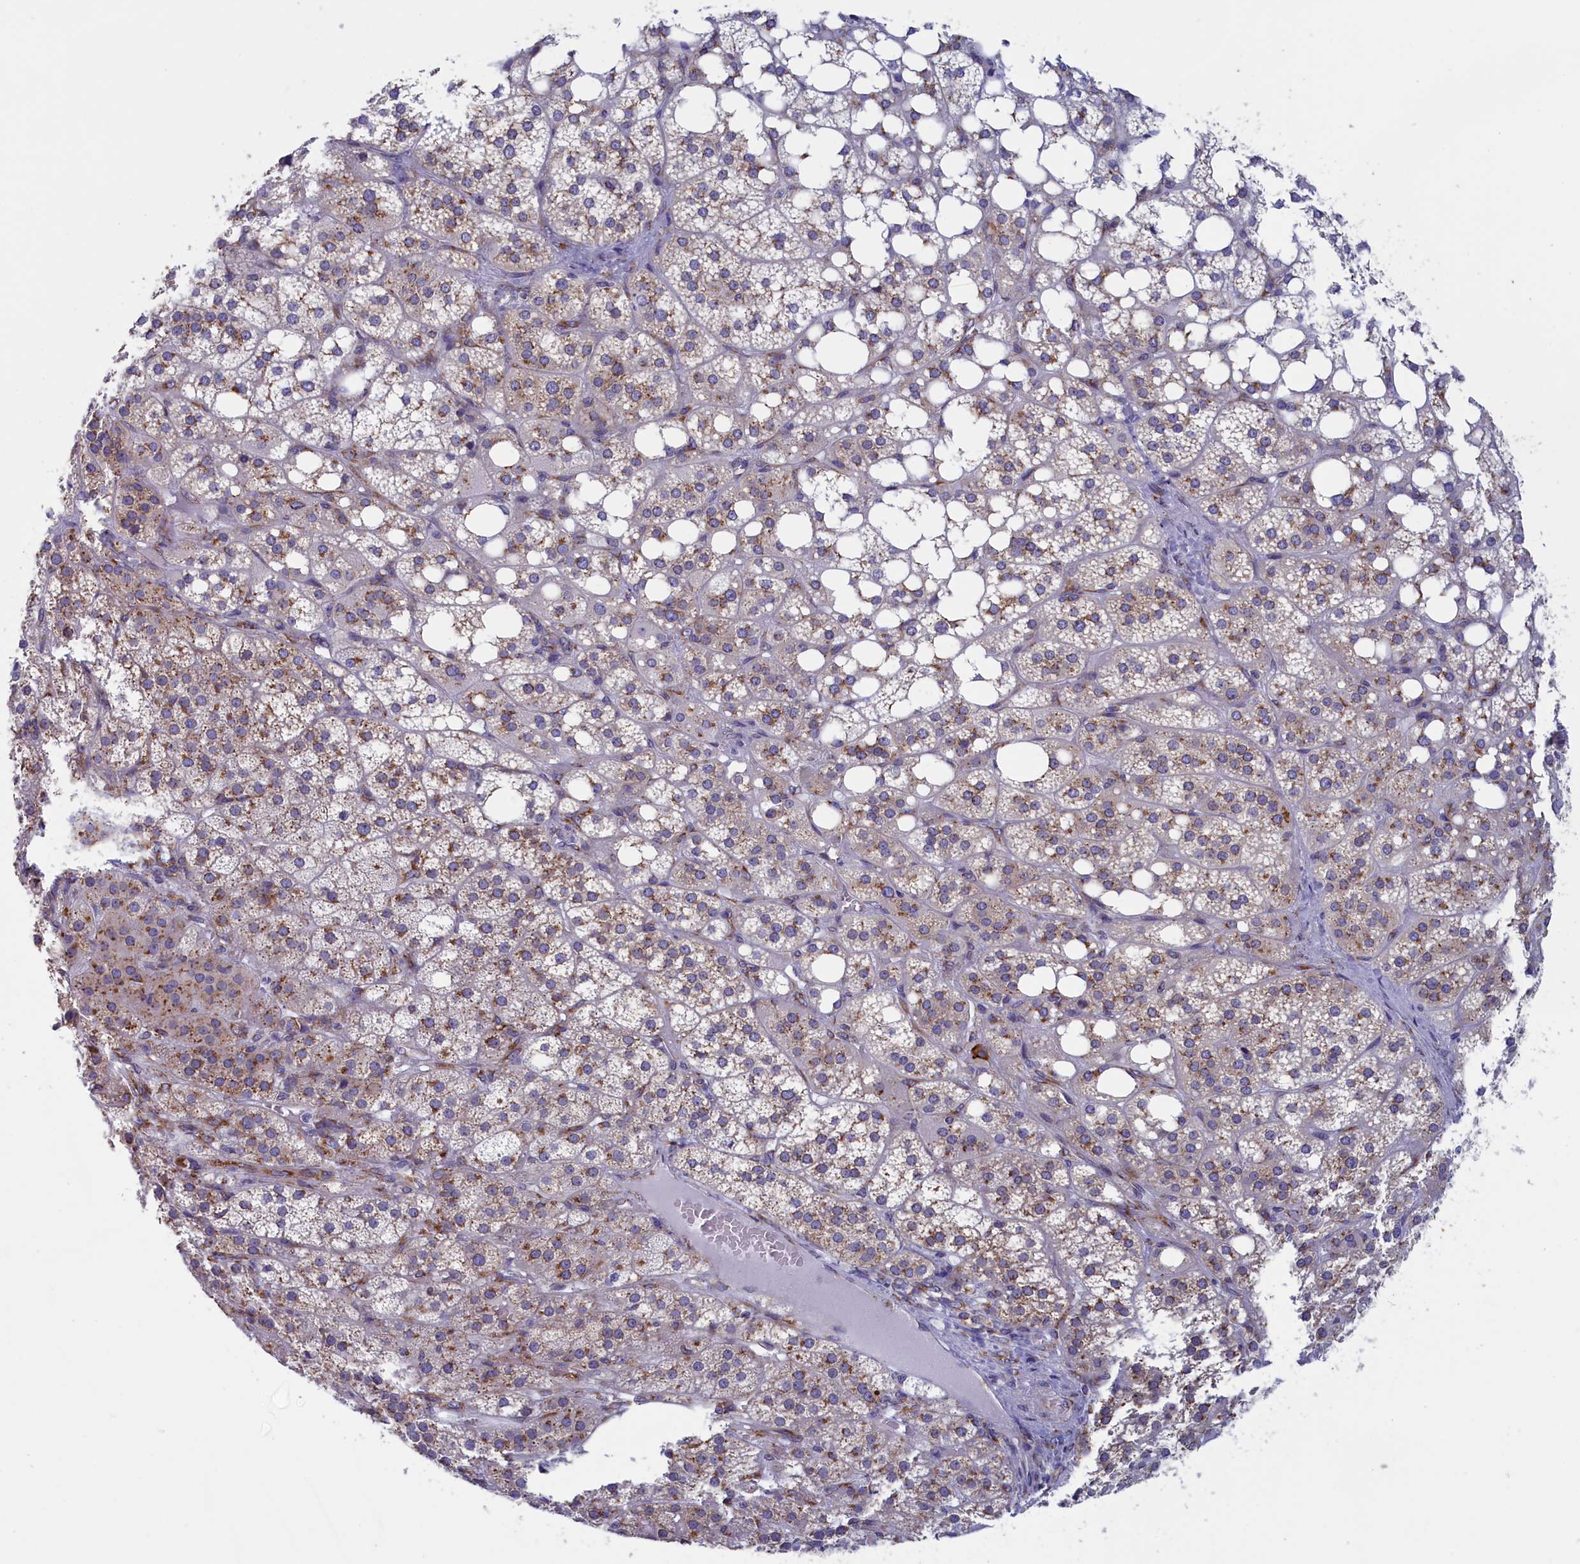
{"staining": {"intensity": "moderate", "quantity": "25%-75%", "location": "cytoplasmic/membranous"}, "tissue": "adrenal gland", "cell_type": "Glandular cells", "image_type": "normal", "snomed": [{"axis": "morphology", "description": "Normal tissue, NOS"}, {"axis": "topography", "description": "Adrenal gland"}], "caption": "Immunohistochemical staining of unremarkable human adrenal gland displays medium levels of moderate cytoplasmic/membranous expression in about 25%-75% of glandular cells.", "gene": "CCDC68", "patient": {"sex": "female", "age": 59}}